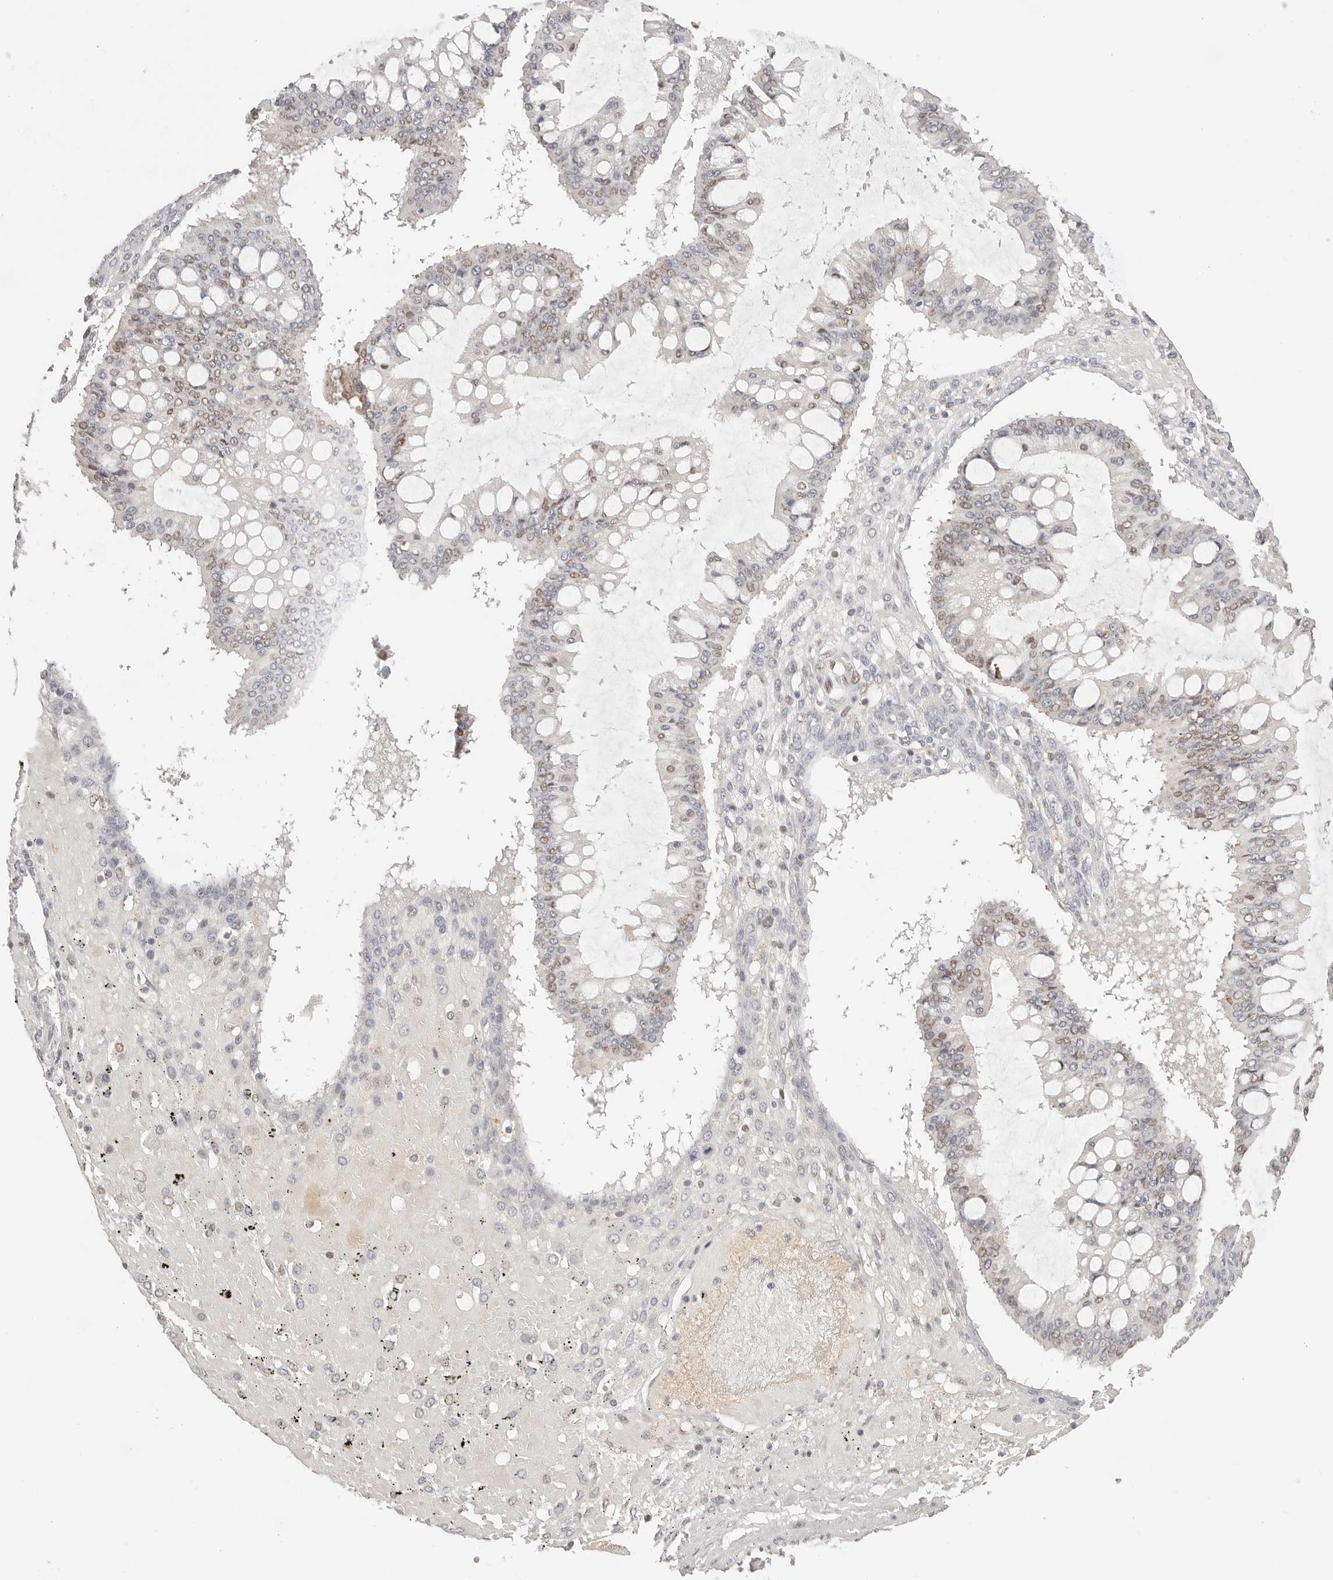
{"staining": {"intensity": "weak", "quantity": "25%-75%", "location": "nuclear"}, "tissue": "ovarian cancer", "cell_type": "Tumor cells", "image_type": "cancer", "snomed": [{"axis": "morphology", "description": "Cystadenocarcinoma, mucinous, NOS"}, {"axis": "topography", "description": "Ovary"}], "caption": "Protein expression analysis of human ovarian mucinous cystadenocarcinoma reveals weak nuclear staining in approximately 25%-75% of tumor cells. The protein of interest is stained brown, and the nuclei are stained in blue (DAB IHC with brightfield microscopy, high magnification).", "gene": "RFC3", "patient": {"sex": "female", "age": 73}}